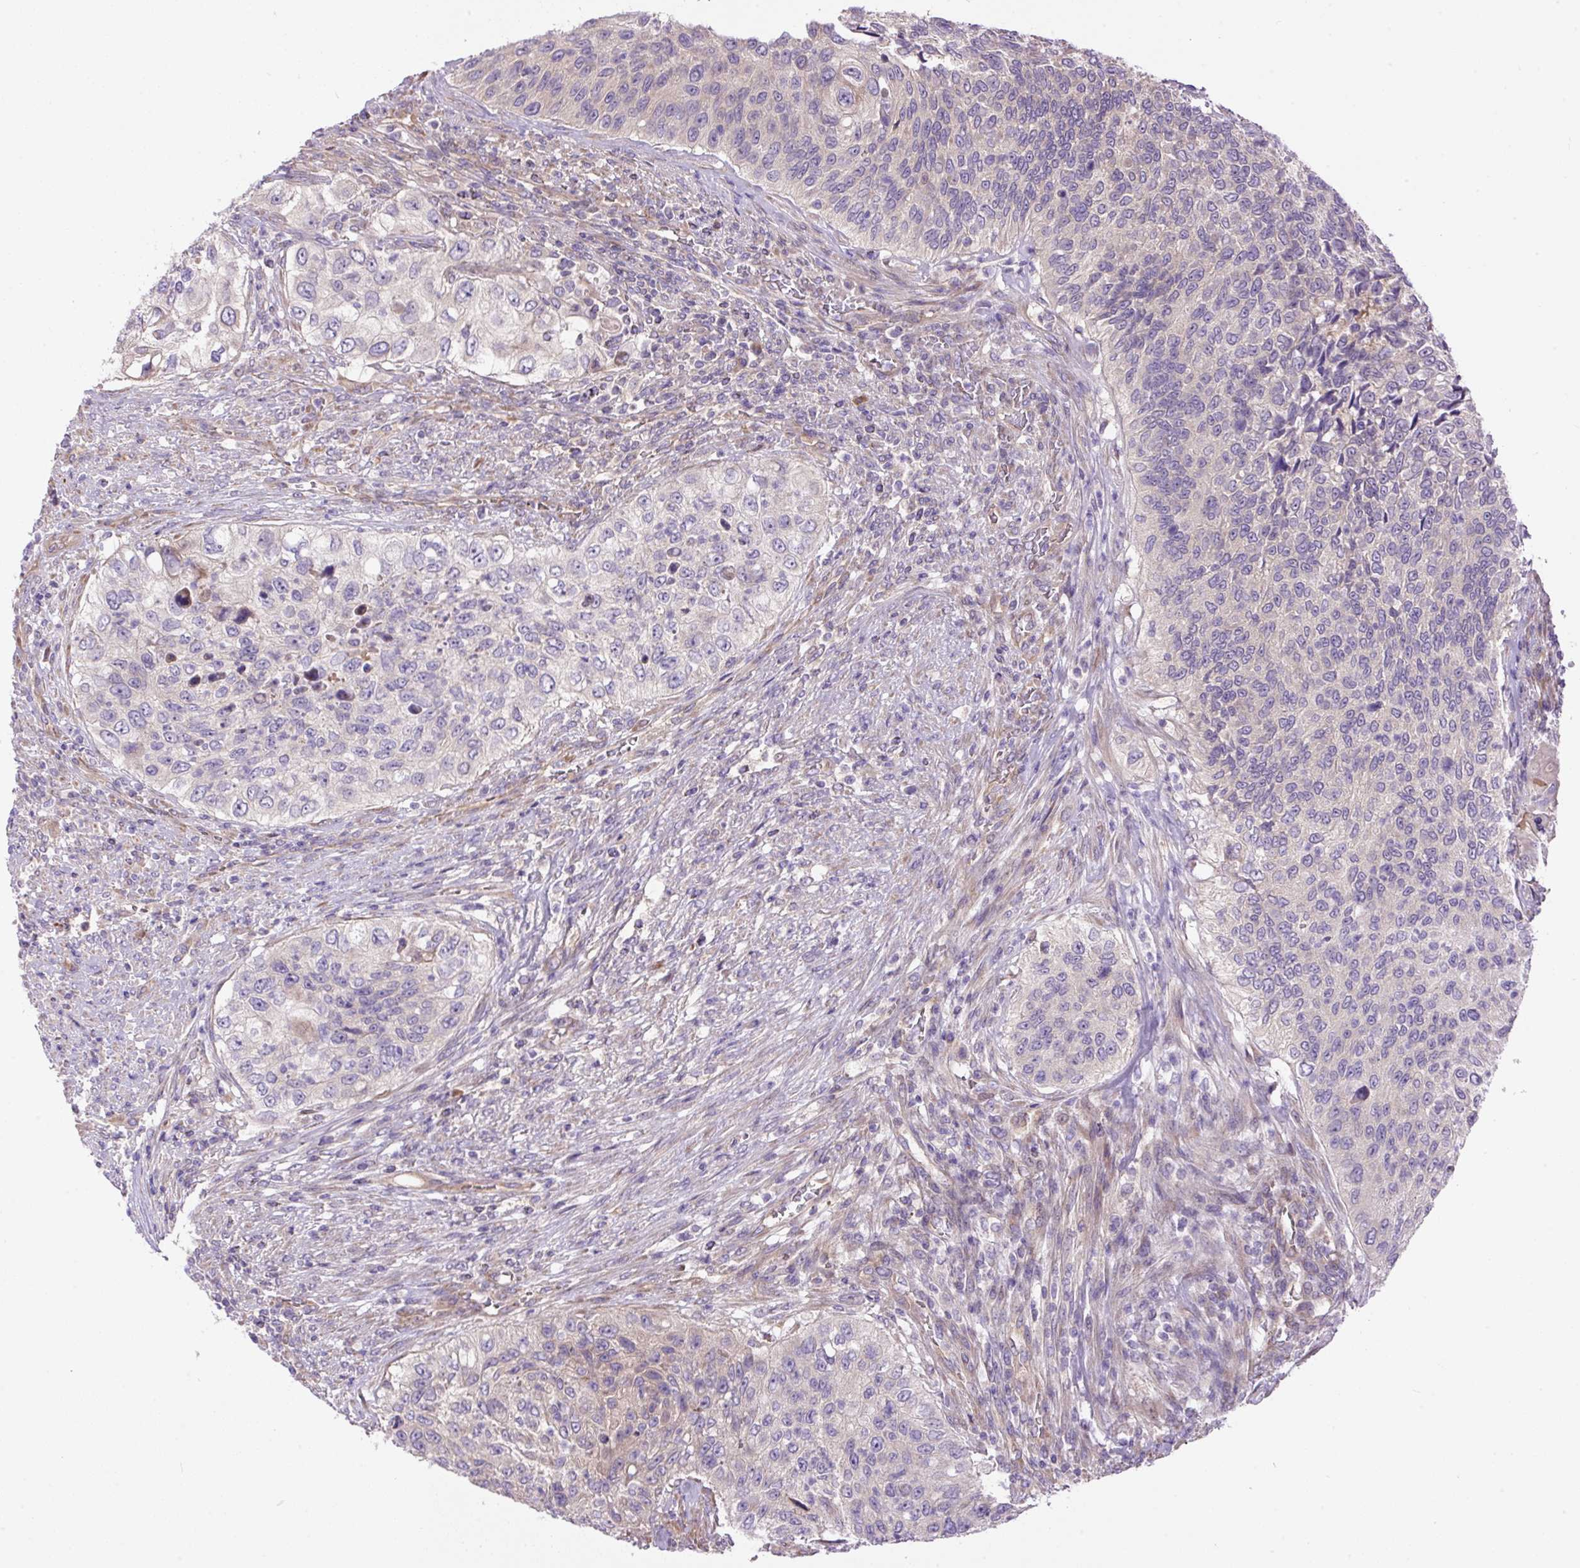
{"staining": {"intensity": "negative", "quantity": "none", "location": "none"}, "tissue": "urothelial cancer", "cell_type": "Tumor cells", "image_type": "cancer", "snomed": [{"axis": "morphology", "description": "Urothelial carcinoma, High grade"}, {"axis": "topography", "description": "Urinary bladder"}], "caption": "Tumor cells show no significant protein positivity in urothelial cancer. Brightfield microscopy of immunohistochemistry (IHC) stained with DAB (brown) and hematoxylin (blue), captured at high magnification.", "gene": "PPME1", "patient": {"sex": "female", "age": 60}}